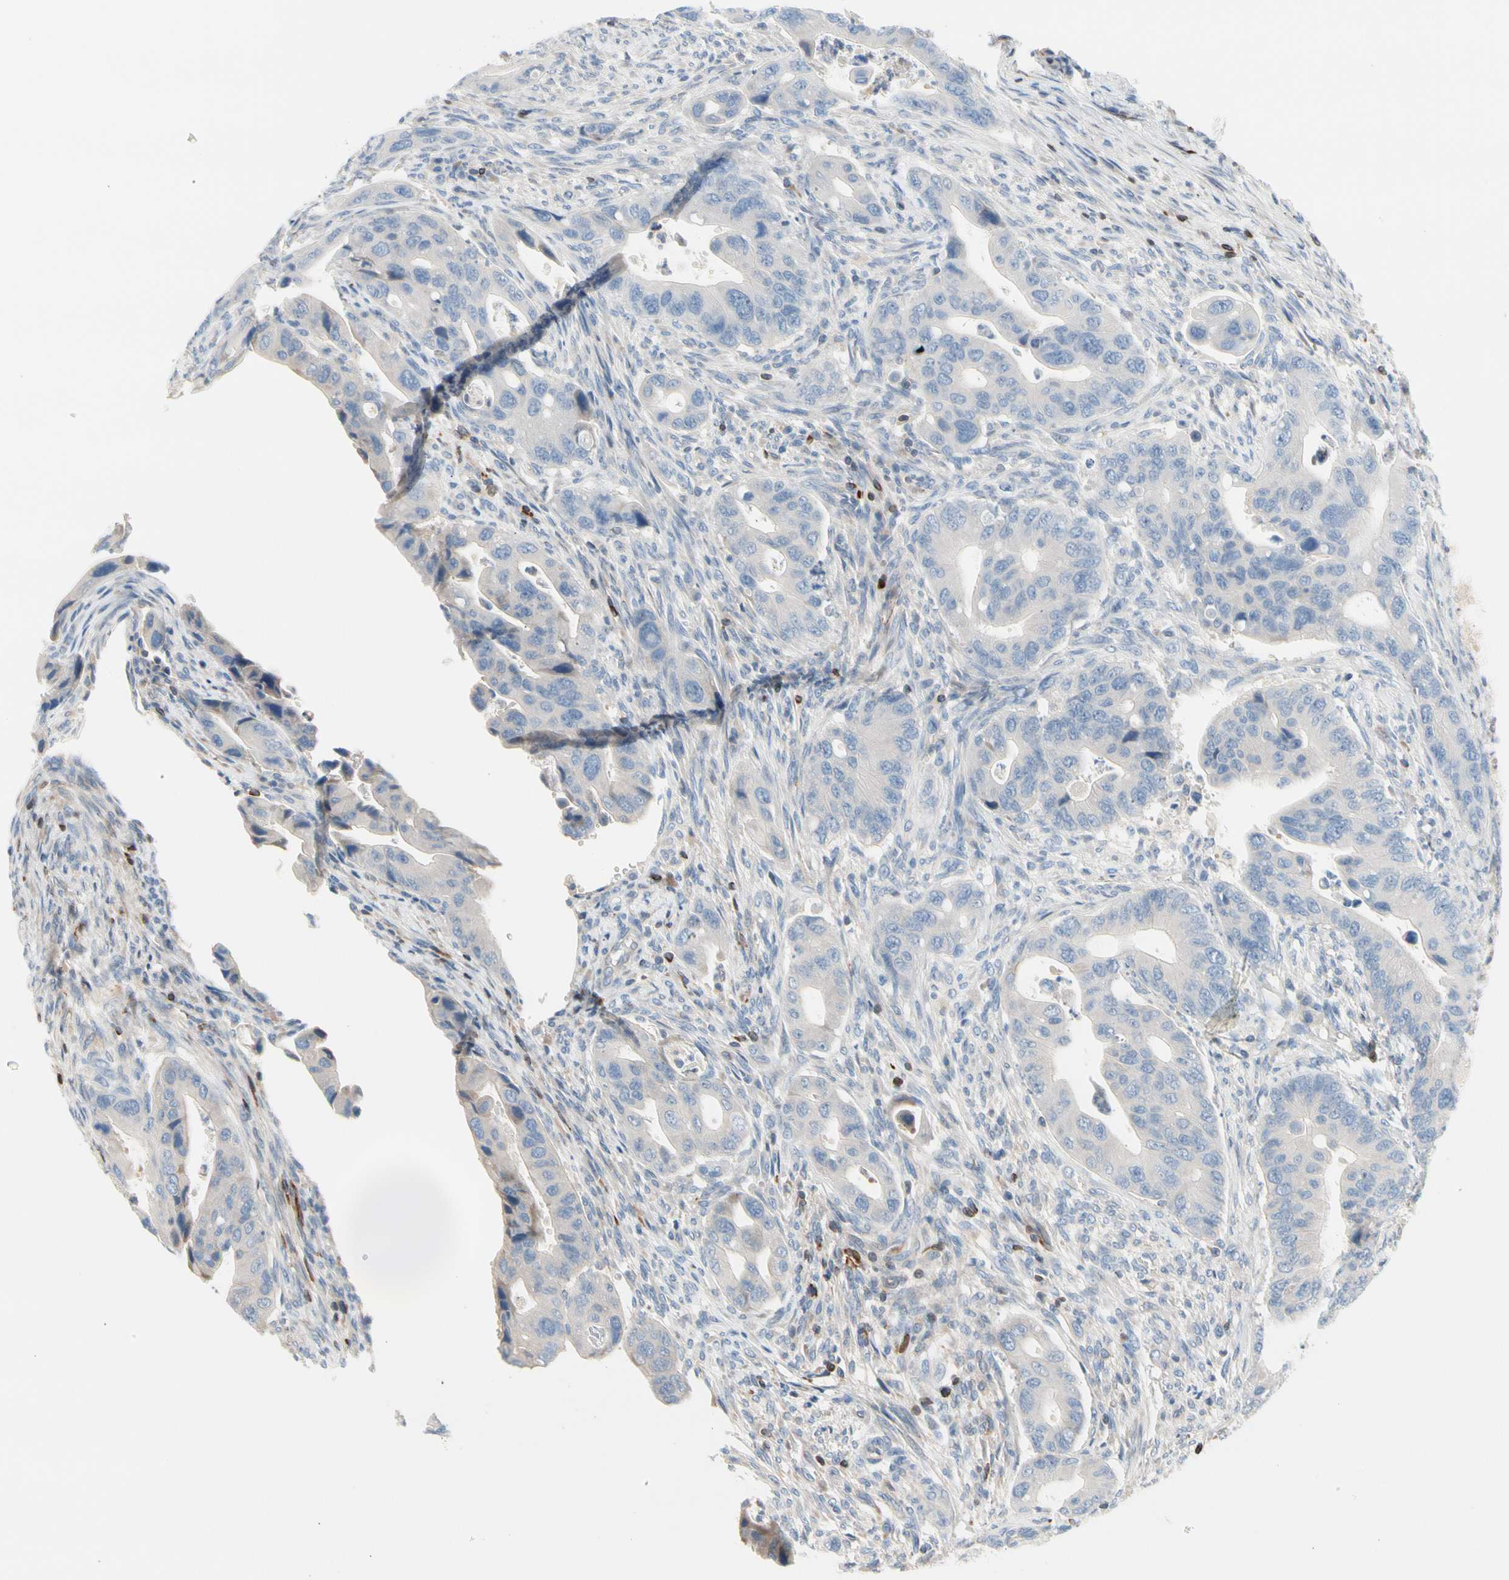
{"staining": {"intensity": "negative", "quantity": "none", "location": "none"}, "tissue": "colorectal cancer", "cell_type": "Tumor cells", "image_type": "cancer", "snomed": [{"axis": "morphology", "description": "Adenocarcinoma, NOS"}, {"axis": "topography", "description": "Rectum"}], "caption": "Tumor cells are negative for protein expression in human colorectal adenocarcinoma.", "gene": "MAP3K3", "patient": {"sex": "female", "age": 57}}